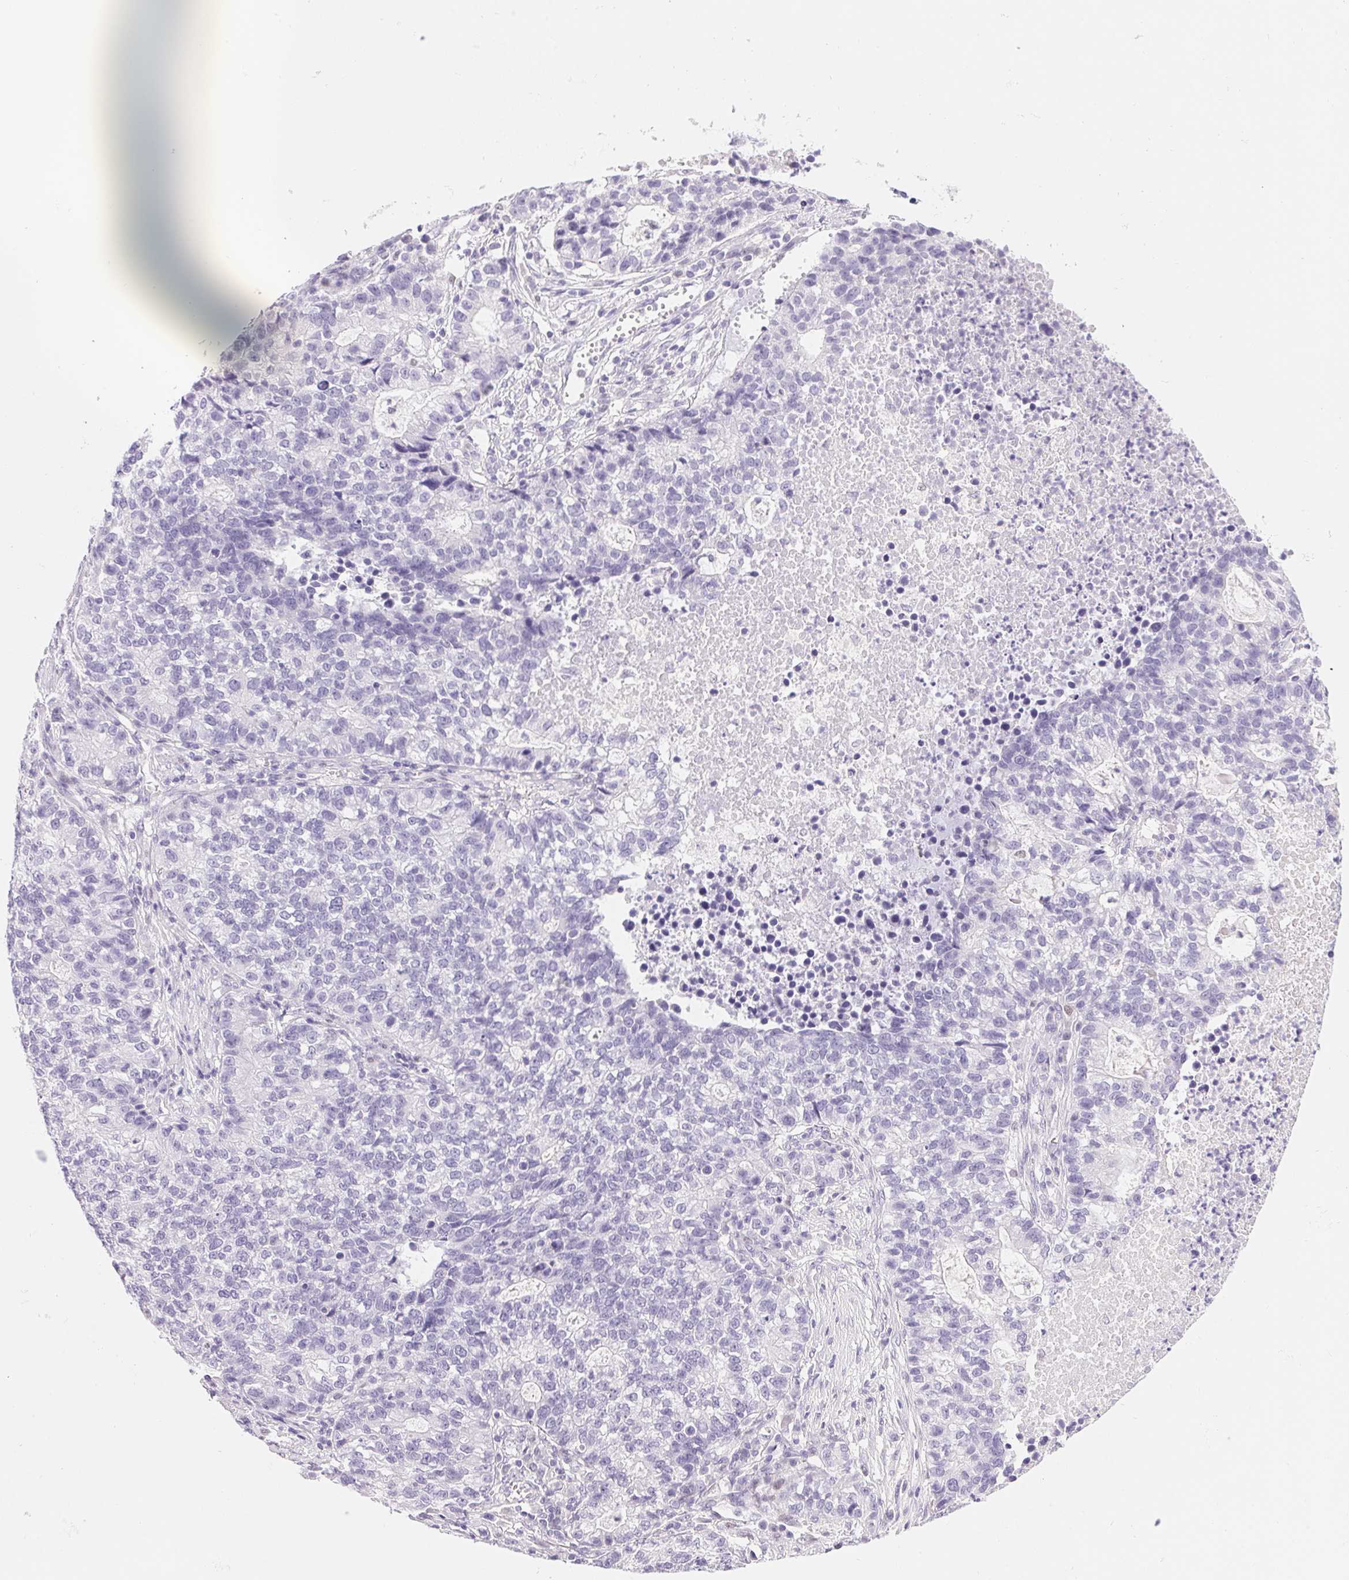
{"staining": {"intensity": "negative", "quantity": "none", "location": "none"}, "tissue": "lung cancer", "cell_type": "Tumor cells", "image_type": "cancer", "snomed": [{"axis": "morphology", "description": "Adenocarcinoma, NOS"}, {"axis": "topography", "description": "Lung"}], "caption": "Tumor cells are negative for protein expression in human adenocarcinoma (lung).", "gene": "ASGR2", "patient": {"sex": "male", "age": 57}}